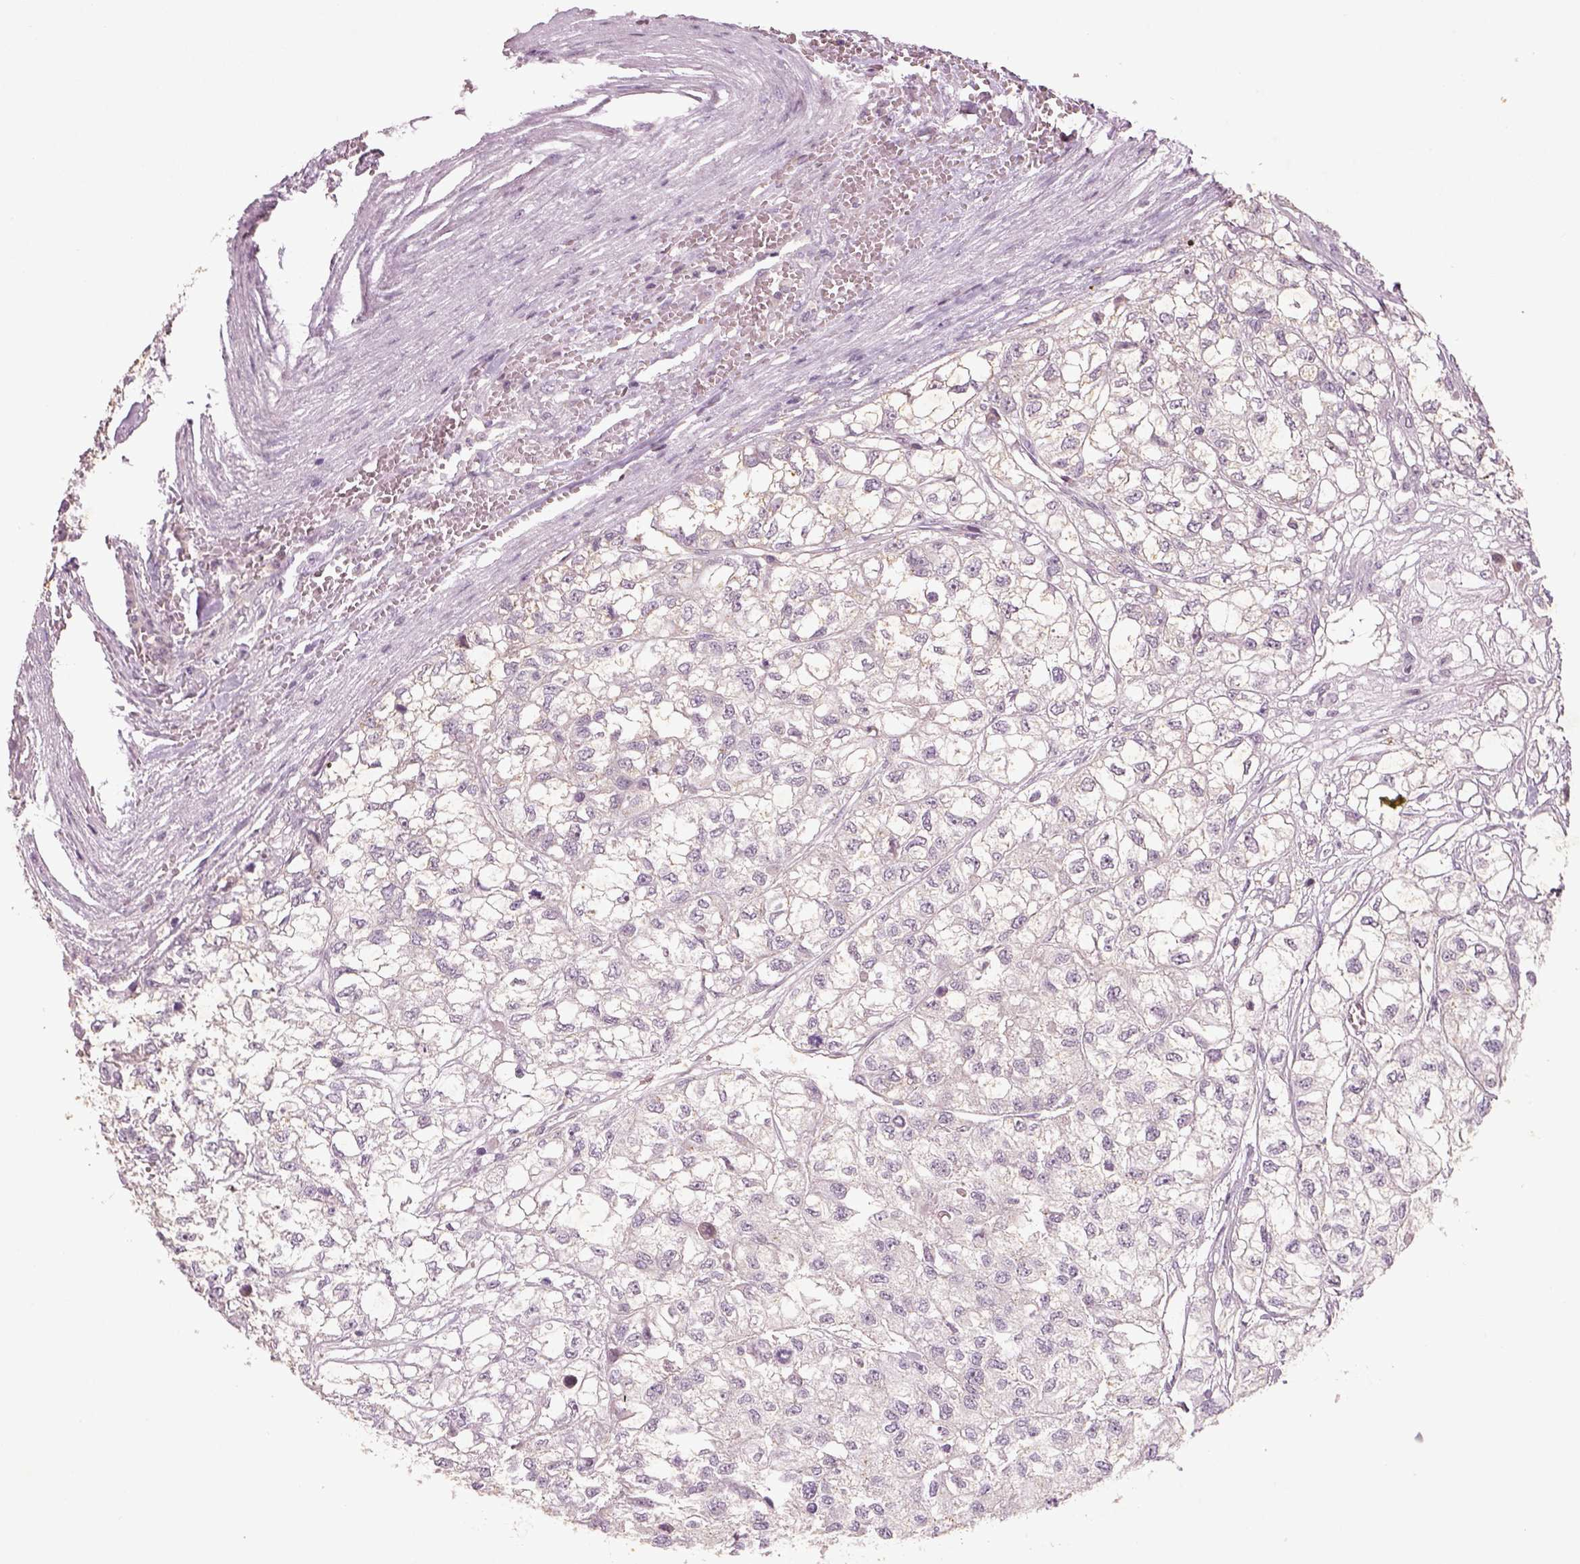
{"staining": {"intensity": "negative", "quantity": "none", "location": "none"}, "tissue": "renal cancer", "cell_type": "Tumor cells", "image_type": "cancer", "snomed": [{"axis": "morphology", "description": "Adenocarcinoma, NOS"}, {"axis": "topography", "description": "Kidney"}], "caption": "This micrograph is of renal adenocarcinoma stained with immunohistochemistry to label a protein in brown with the nuclei are counter-stained blue. There is no positivity in tumor cells.", "gene": "GDNF", "patient": {"sex": "male", "age": 56}}